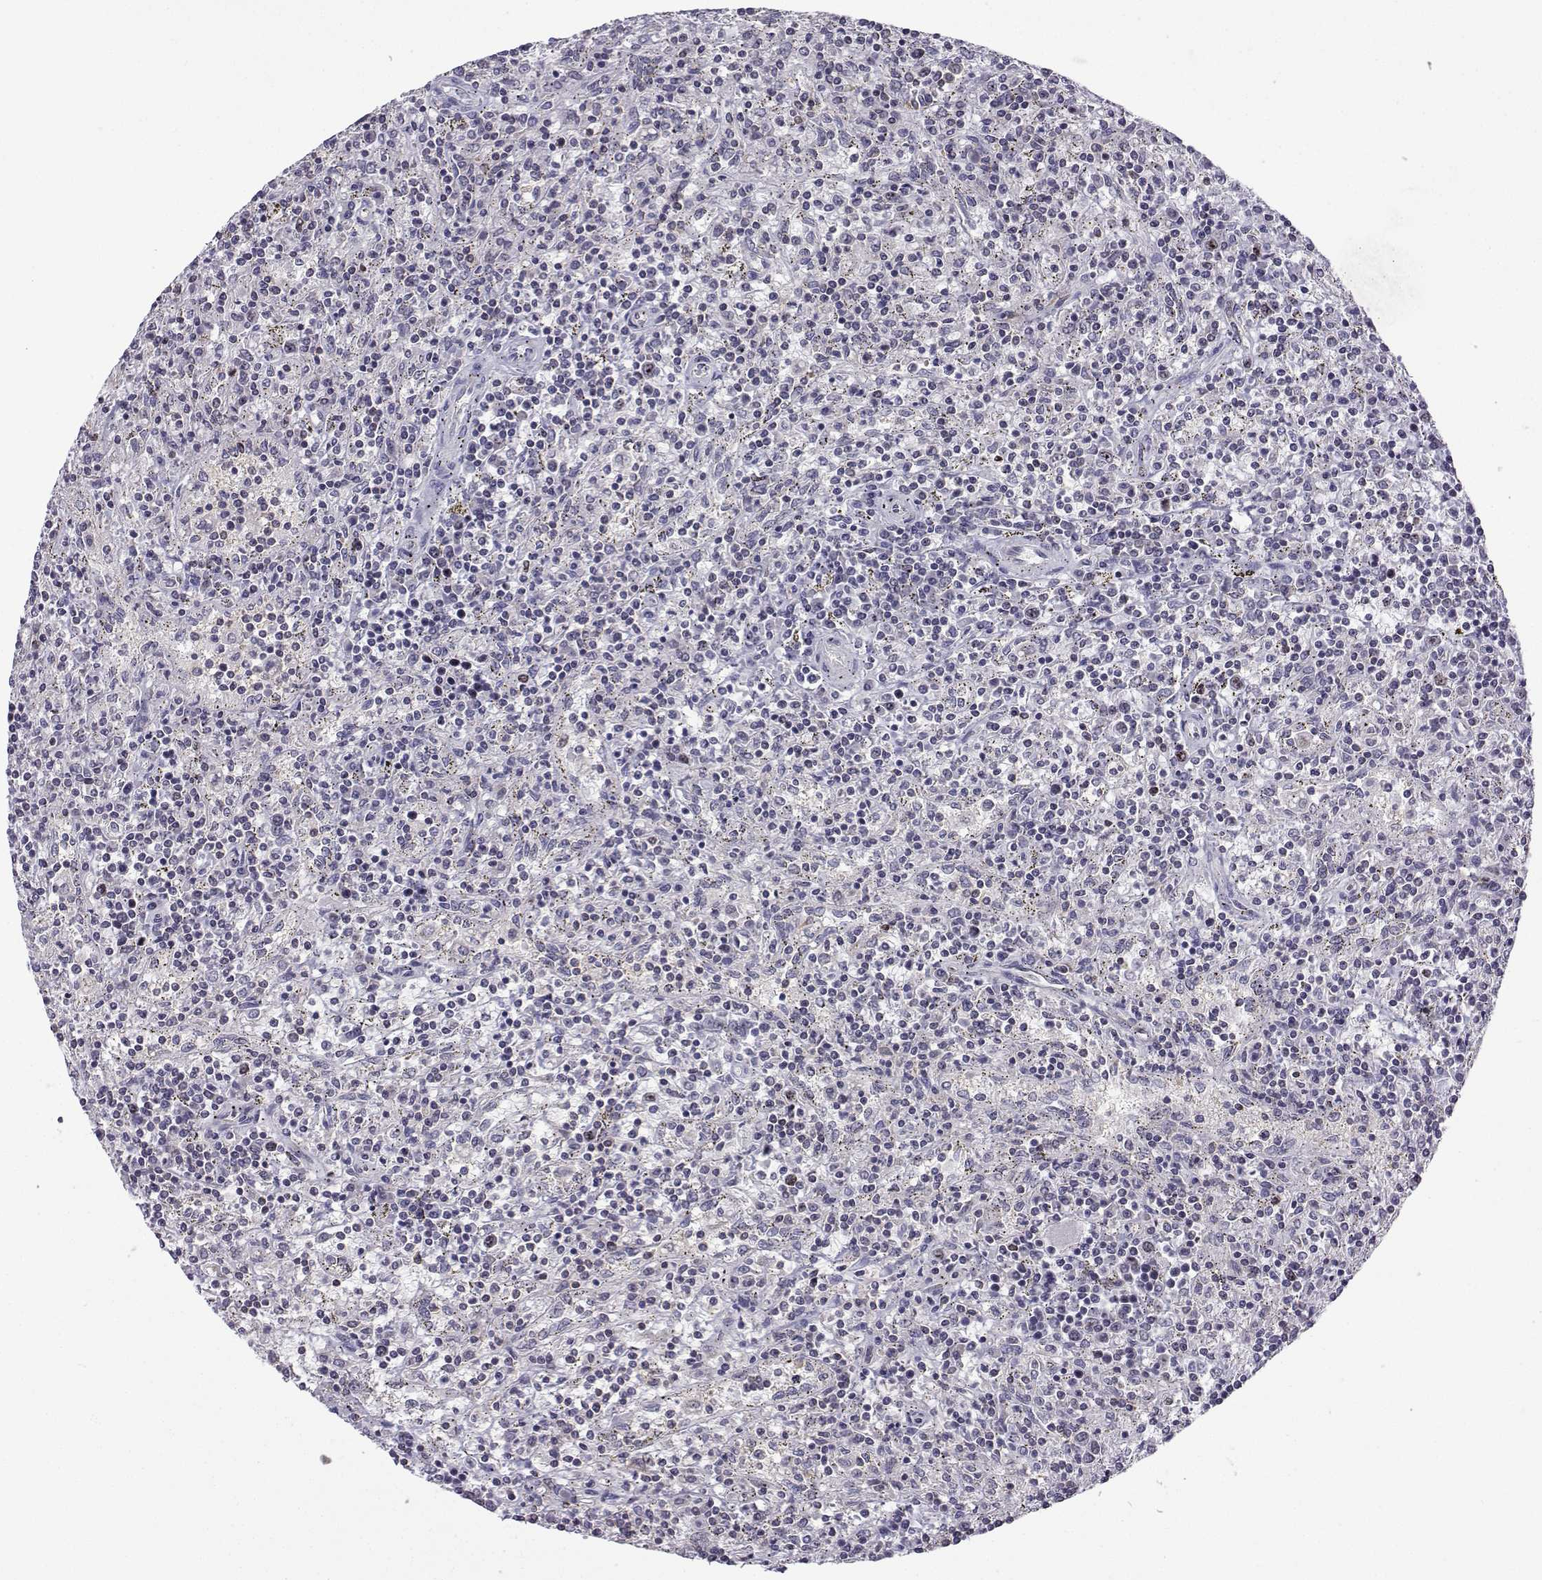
{"staining": {"intensity": "negative", "quantity": "none", "location": "none"}, "tissue": "lymphoma", "cell_type": "Tumor cells", "image_type": "cancer", "snomed": [{"axis": "morphology", "description": "Malignant lymphoma, non-Hodgkin's type, Low grade"}, {"axis": "topography", "description": "Spleen"}], "caption": "Immunohistochemistry photomicrograph of neoplastic tissue: malignant lymphoma, non-Hodgkin's type (low-grade) stained with DAB displays no significant protein expression in tumor cells.", "gene": "INCENP", "patient": {"sex": "male", "age": 62}}